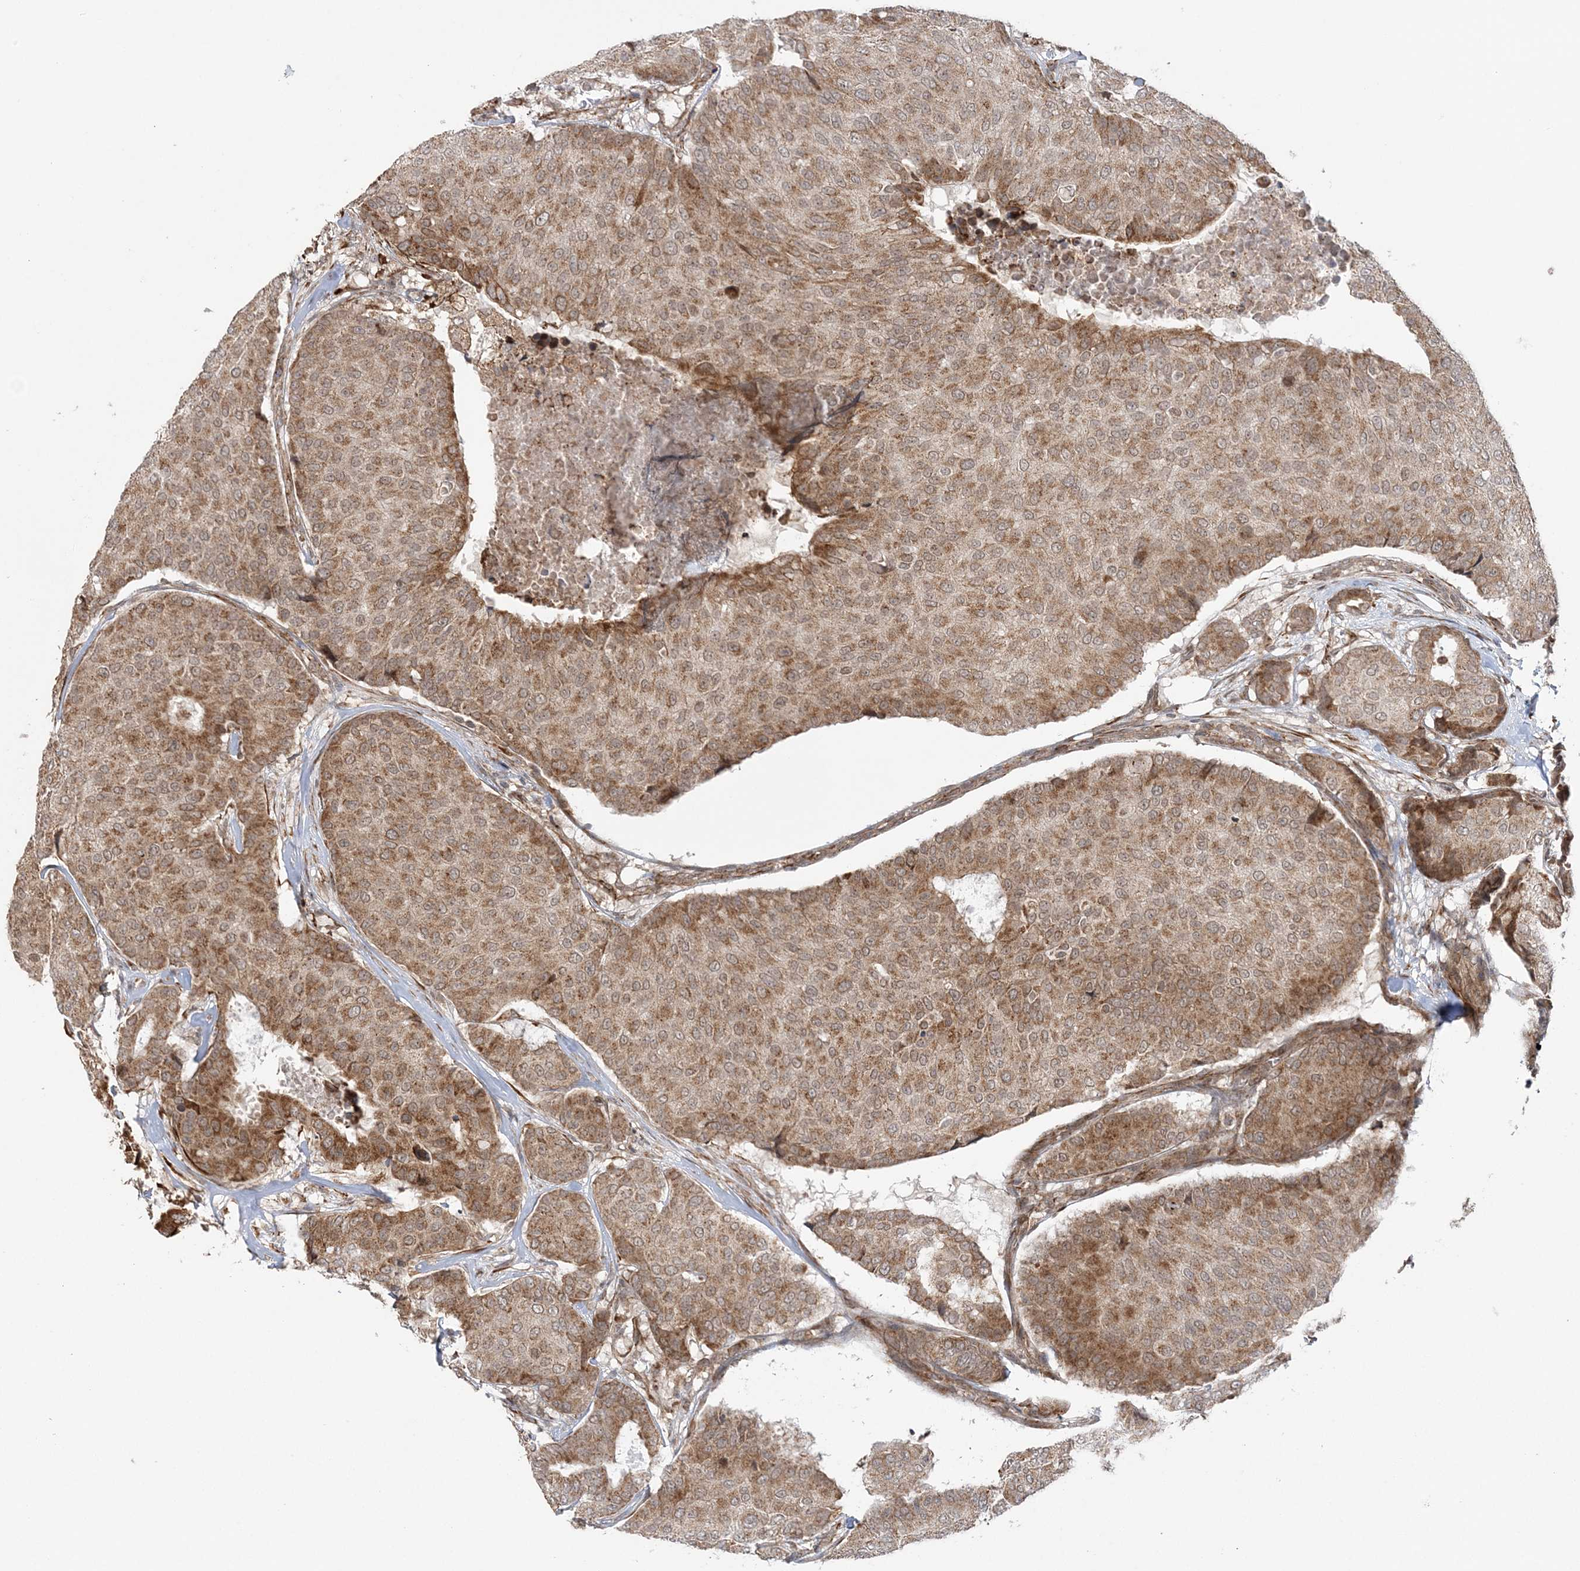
{"staining": {"intensity": "moderate", "quantity": ">75%", "location": "cytoplasmic/membranous"}, "tissue": "breast cancer", "cell_type": "Tumor cells", "image_type": "cancer", "snomed": [{"axis": "morphology", "description": "Duct carcinoma"}, {"axis": "topography", "description": "Breast"}], "caption": "Immunohistochemistry staining of breast intraductal carcinoma, which demonstrates medium levels of moderate cytoplasmic/membranous expression in about >75% of tumor cells indicating moderate cytoplasmic/membranous protein expression. The staining was performed using DAB (3,3'-diaminobenzidine) (brown) for protein detection and nuclei were counterstained in hematoxylin (blue).", "gene": "MRPL47", "patient": {"sex": "female", "age": 75}}